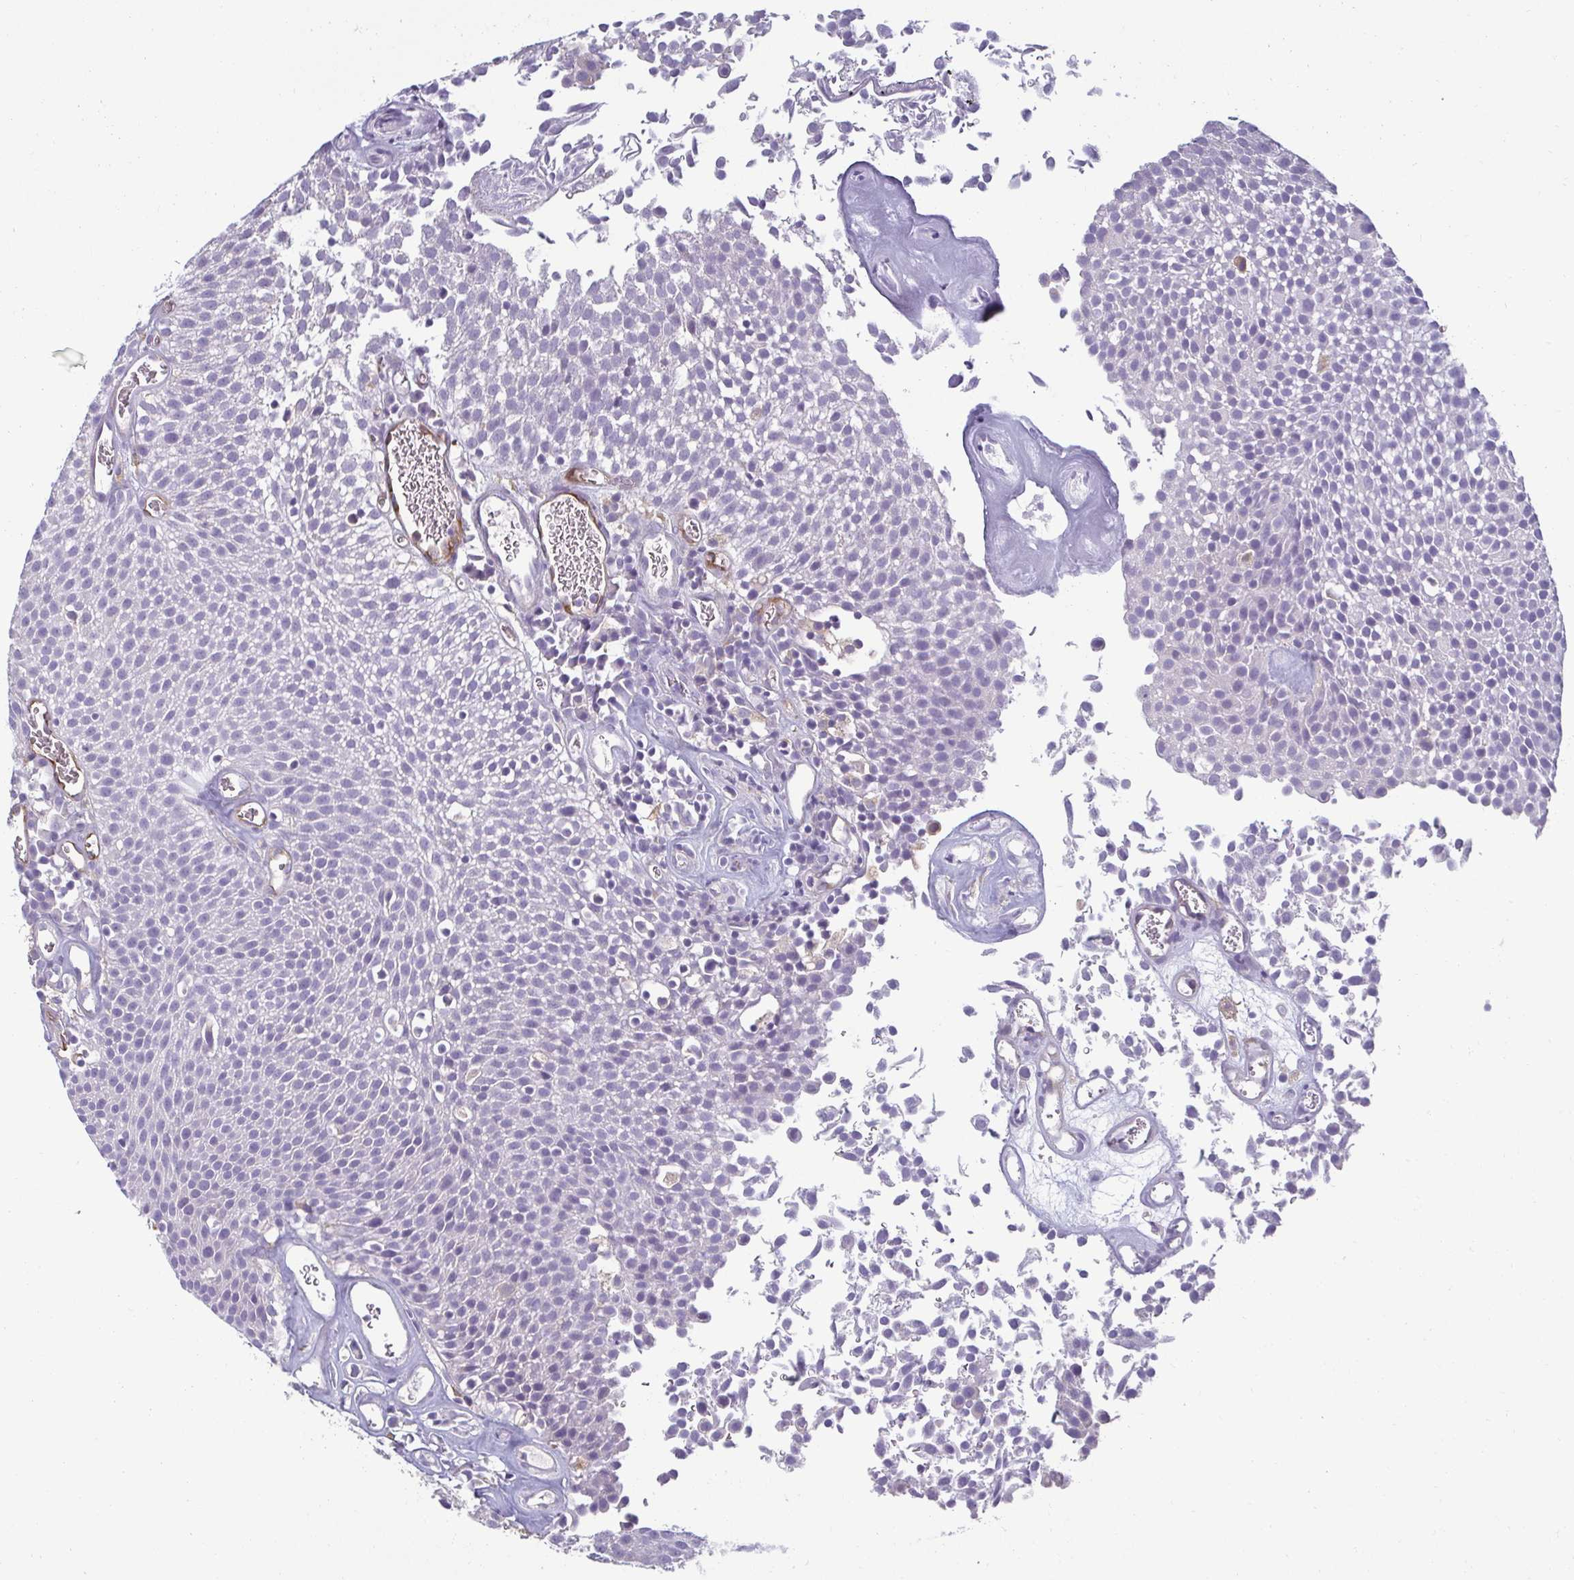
{"staining": {"intensity": "negative", "quantity": "none", "location": "none"}, "tissue": "urothelial cancer", "cell_type": "Tumor cells", "image_type": "cancer", "snomed": [{"axis": "morphology", "description": "Urothelial carcinoma, Low grade"}, {"axis": "topography", "description": "Urinary bladder"}], "caption": "There is no significant positivity in tumor cells of urothelial carcinoma (low-grade). (Stains: DAB immunohistochemistry with hematoxylin counter stain, Microscopy: brightfield microscopy at high magnification).", "gene": "PDE2A", "patient": {"sex": "female", "age": 79}}